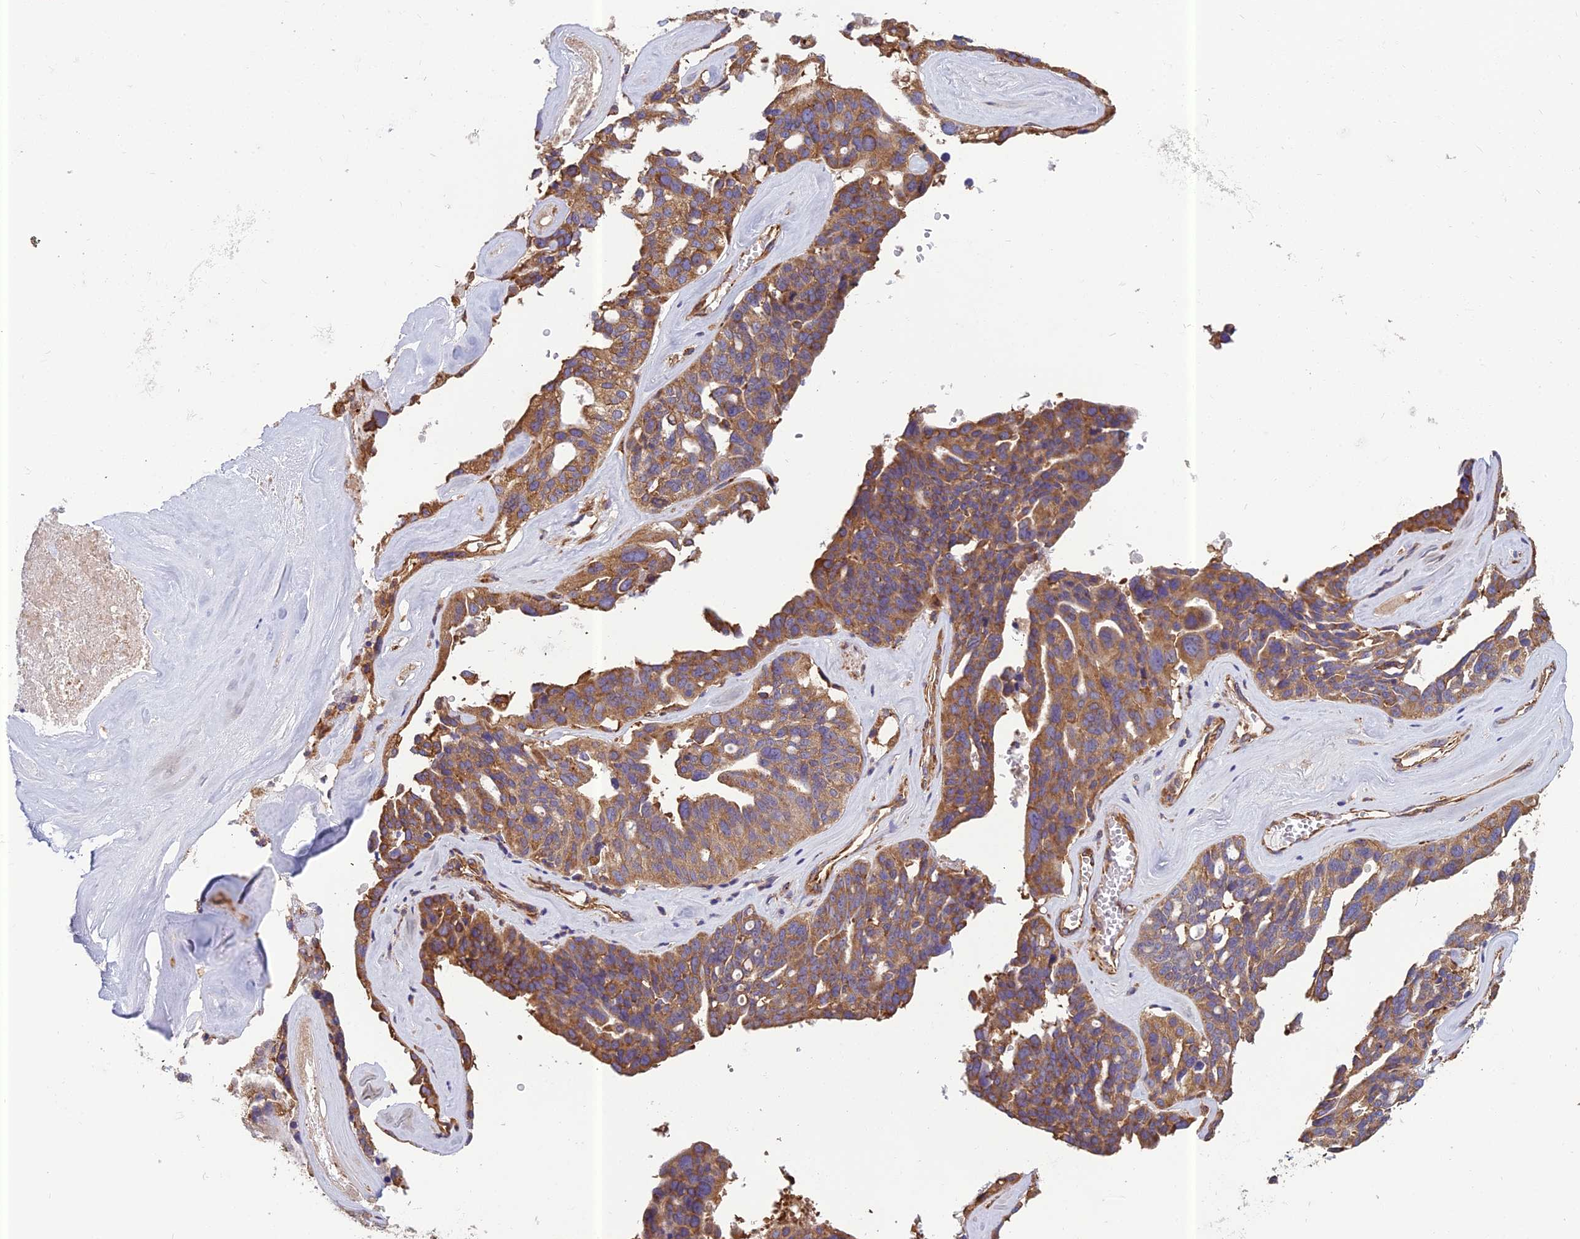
{"staining": {"intensity": "moderate", "quantity": ">75%", "location": "cytoplasmic/membranous"}, "tissue": "ovarian cancer", "cell_type": "Tumor cells", "image_type": "cancer", "snomed": [{"axis": "morphology", "description": "Cystadenocarcinoma, serous, NOS"}, {"axis": "topography", "description": "Ovary"}], "caption": "Tumor cells show medium levels of moderate cytoplasmic/membranous expression in approximately >75% of cells in human ovarian cancer (serous cystadenocarcinoma). (DAB (3,3'-diaminobenzidine) IHC, brown staining for protein, blue staining for nuclei).", "gene": "SPDL1", "patient": {"sex": "female", "age": 59}}